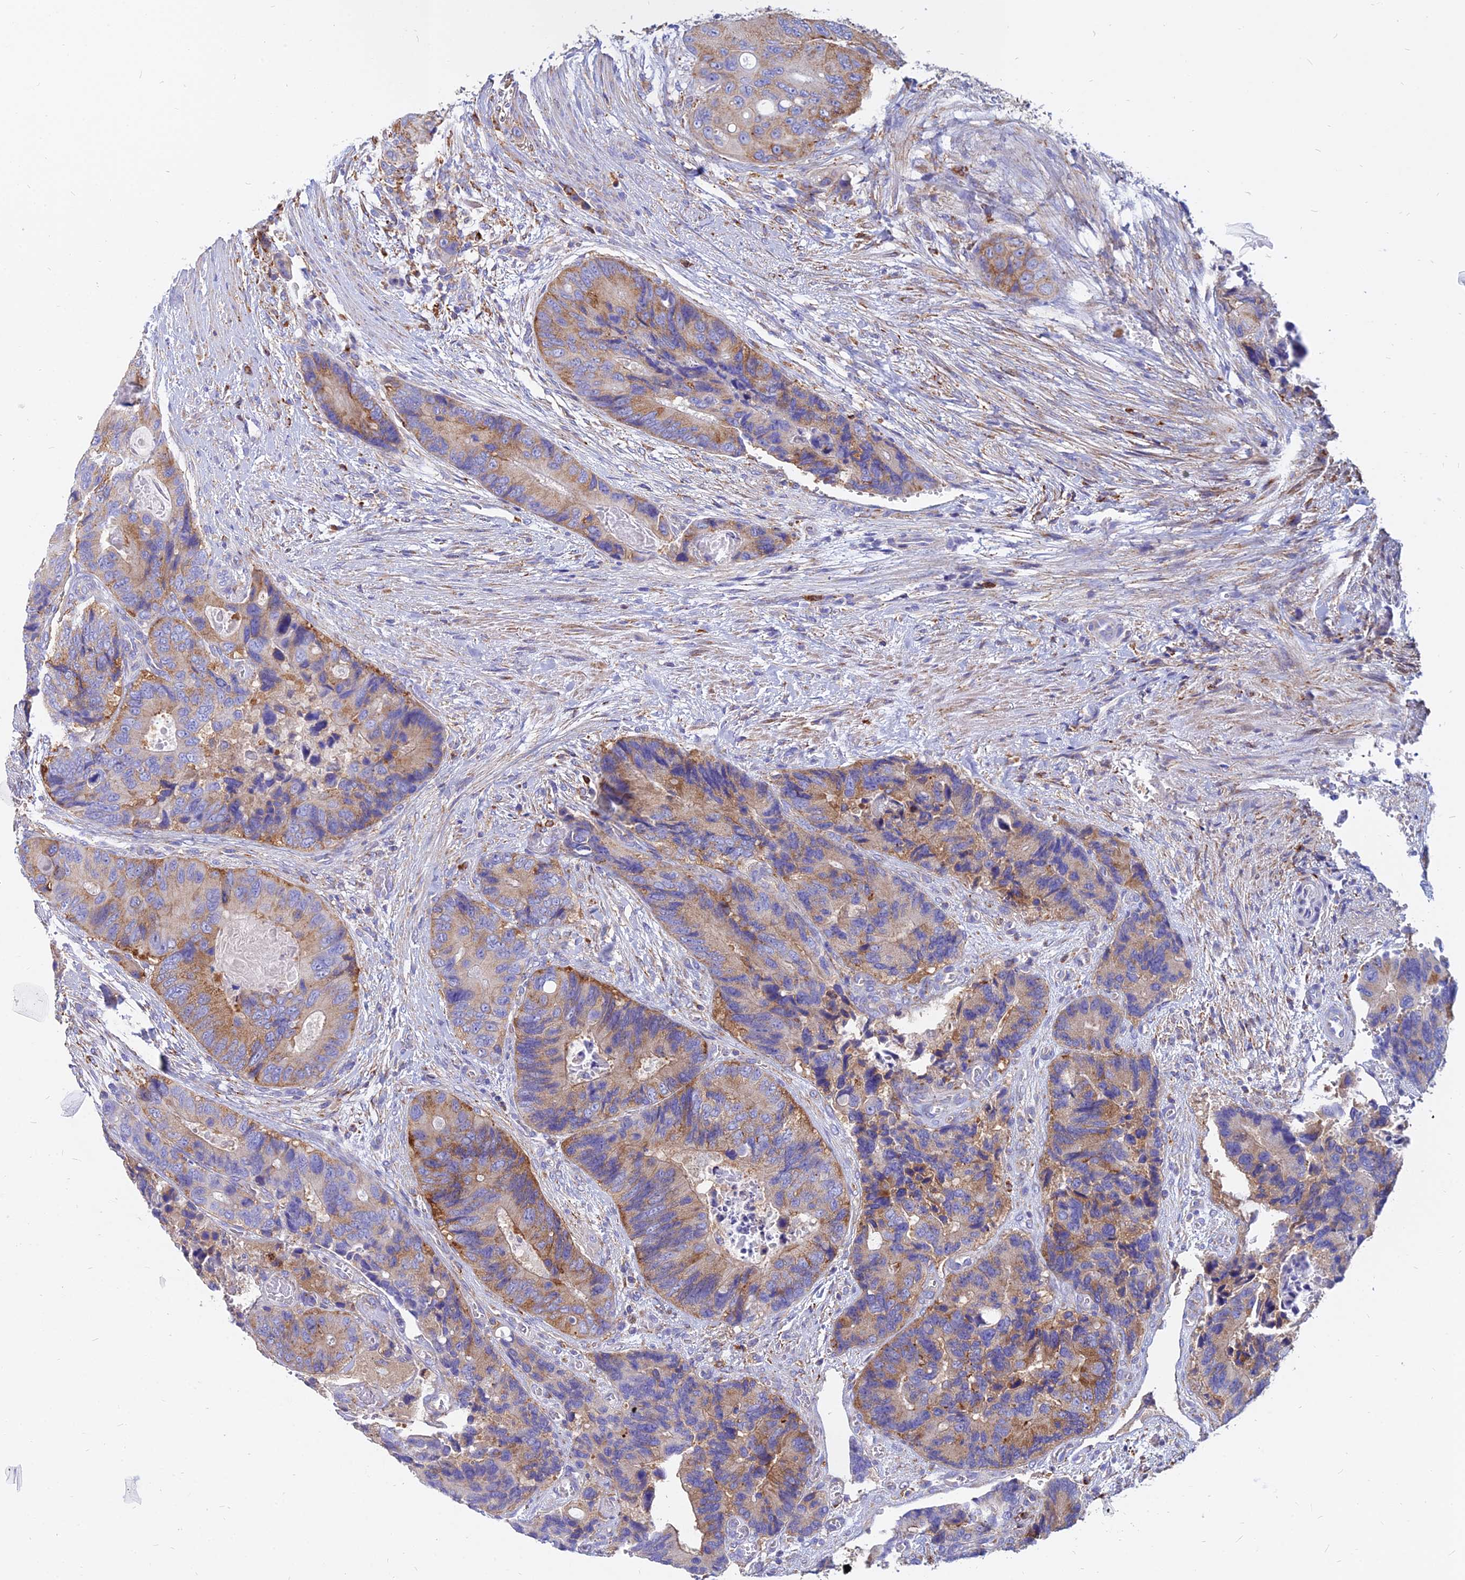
{"staining": {"intensity": "moderate", "quantity": ">75%", "location": "cytoplasmic/membranous"}, "tissue": "colorectal cancer", "cell_type": "Tumor cells", "image_type": "cancer", "snomed": [{"axis": "morphology", "description": "Adenocarcinoma, NOS"}, {"axis": "topography", "description": "Colon"}], "caption": "Immunohistochemistry (DAB) staining of human colorectal adenocarcinoma demonstrates moderate cytoplasmic/membranous protein expression in about >75% of tumor cells.", "gene": "AGTRAP", "patient": {"sex": "male", "age": 84}}